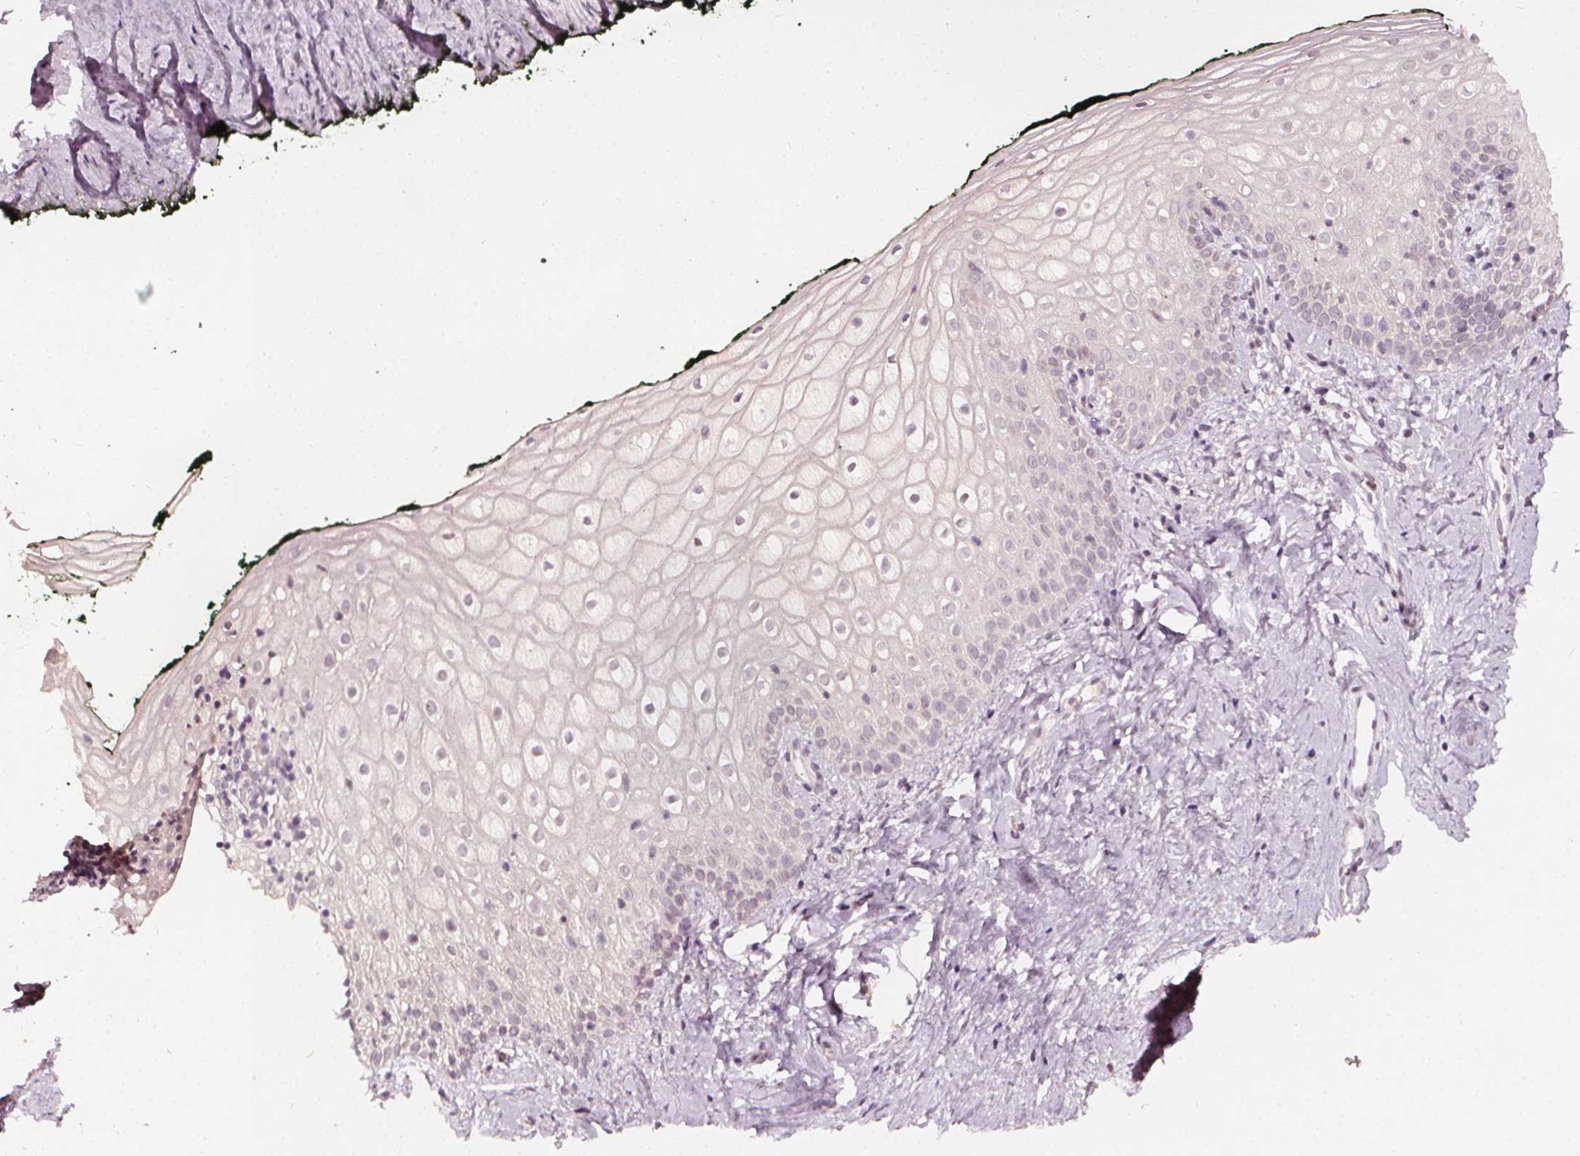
{"staining": {"intensity": "negative", "quantity": "none", "location": "none"}, "tissue": "vagina", "cell_type": "Squamous epithelial cells", "image_type": "normal", "snomed": [{"axis": "morphology", "description": "Normal tissue, NOS"}, {"axis": "topography", "description": "Vagina"}], "caption": "Immunohistochemical staining of unremarkable vagina reveals no significant positivity in squamous epithelial cells.", "gene": "NPC1L1", "patient": {"sex": "female", "age": 47}}